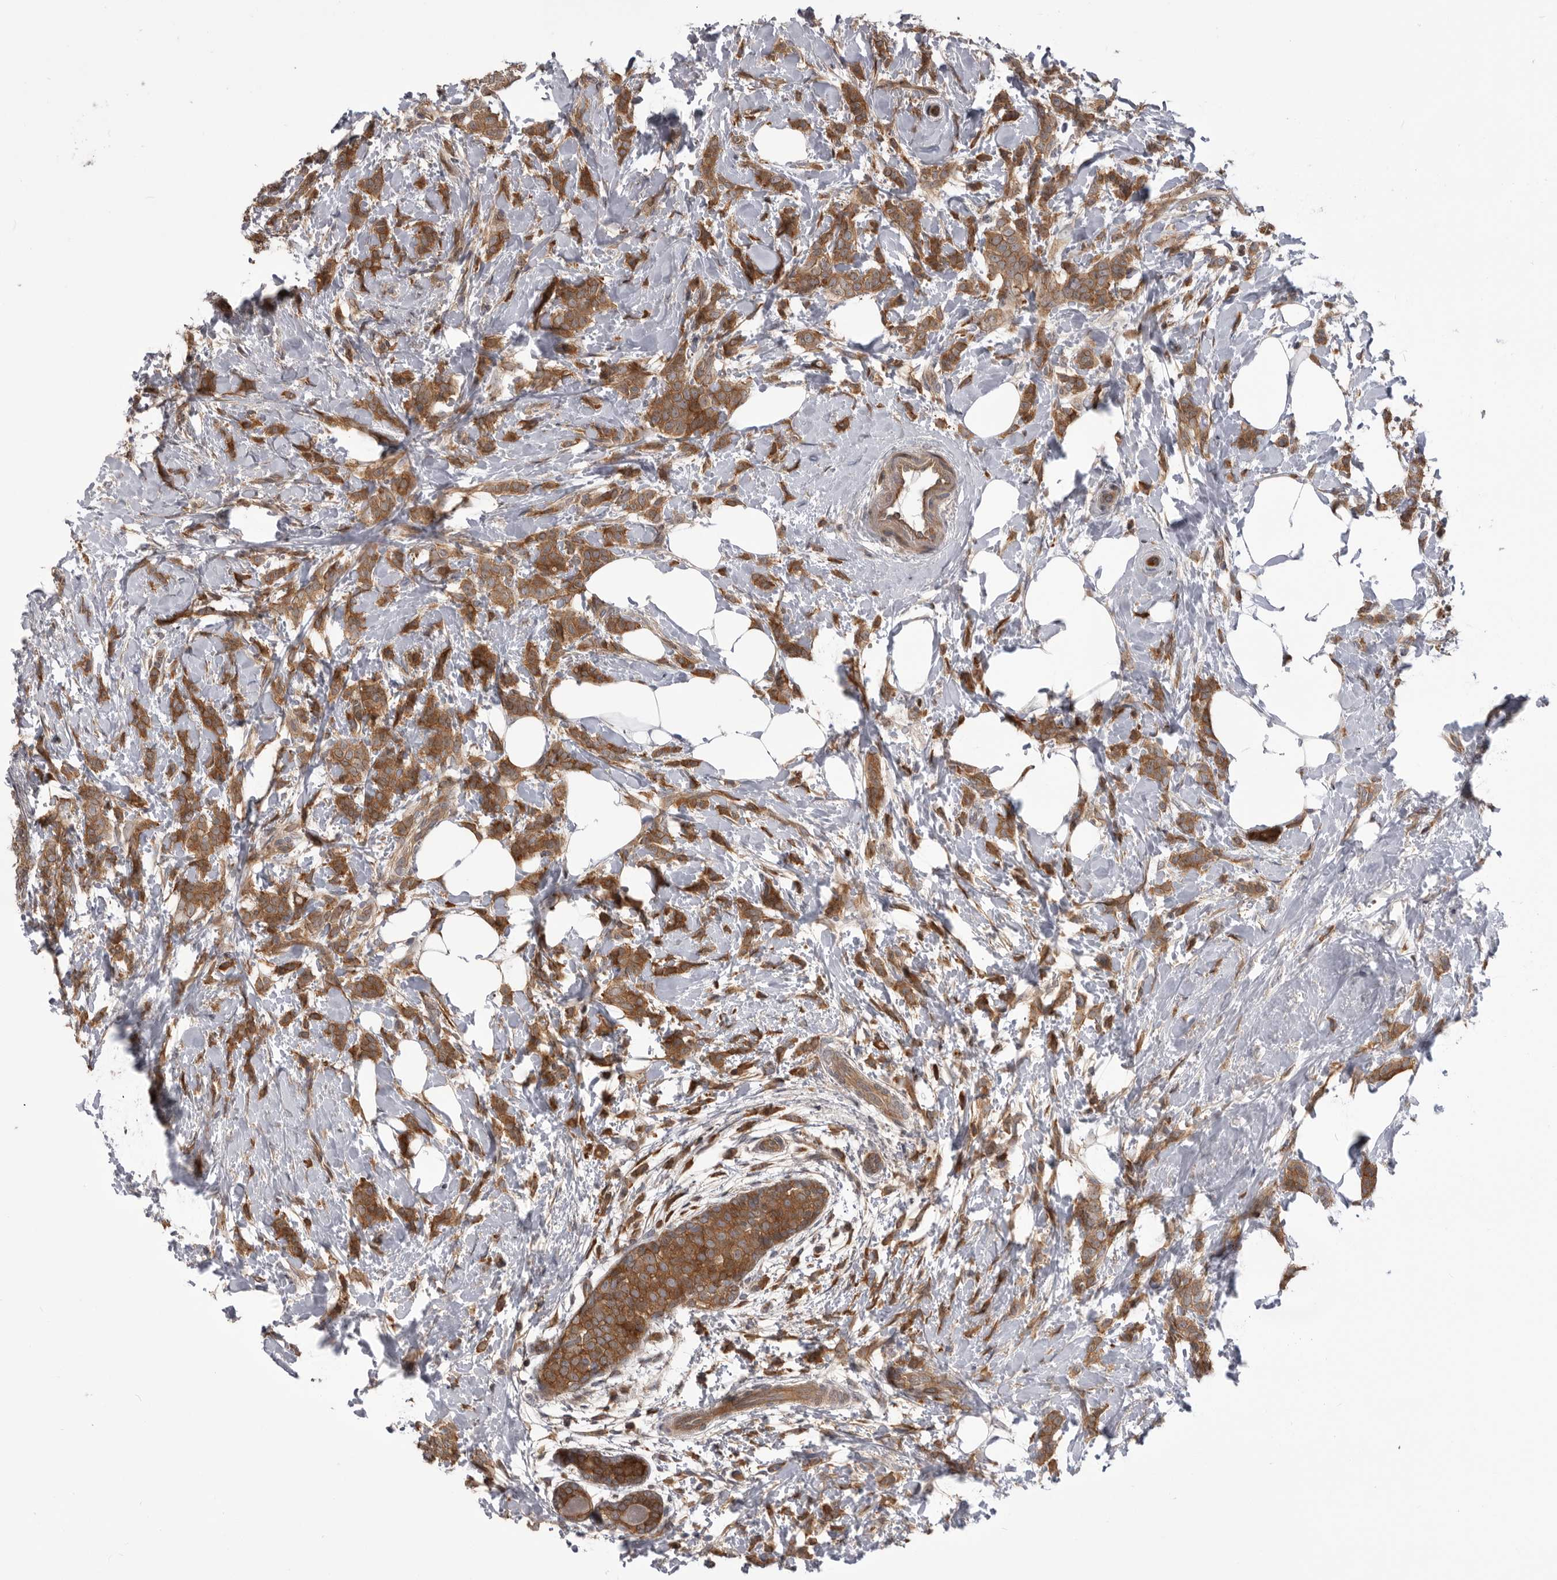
{"staining": {"intensity": "moderate", "quantity": ">75%", "location": "cytoplasmic/membranous"}, "tissue": "breast cancer", "cell_type": "Tumor cells", "image_type": "cancer", "snomed": [{"axis": "morphology", "description": "Lobular carcinoma, in situ"}, {"axis": "morphology", "description": "Lobular carcinoma"}, {"axis": "topography", "description": "Breast"}], "caption": "About >75% of tumor cells in breast cancer (lobular carcinoma) reveal moderate cytoplasmic/membranous protein positivity as visualized by brown immunohistochemical staining.", "gene": "RAB3GAP2", "patient": {"sex": "female", "age": 41}}